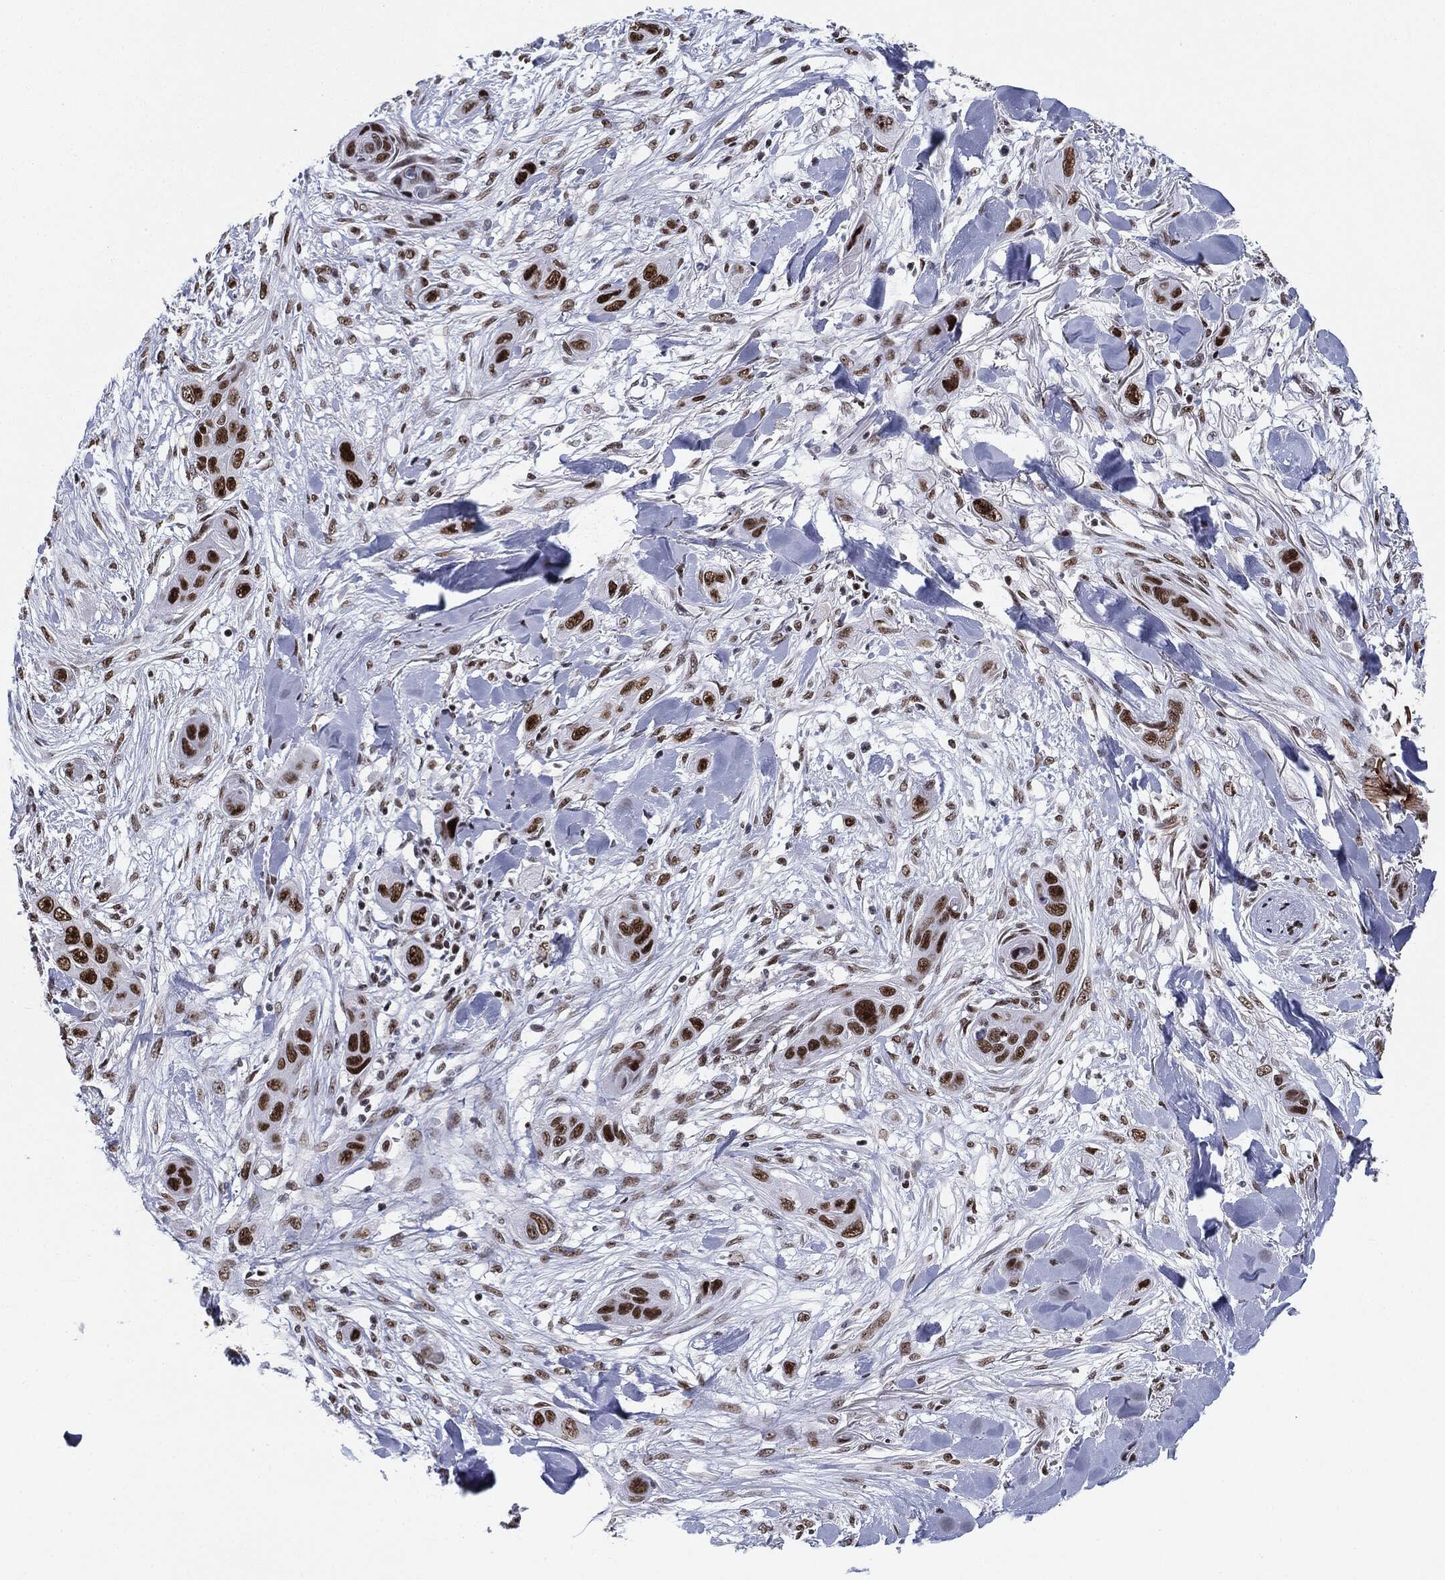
{"staining": {"intensity": "strong", "quantity": ">75%", "location": "nuclear"}, "tissue": "skin cancer", "cell_type": "Tumor cells", "image_type": "cancer", "snomed": [{"axis": "morphology", "description": "Squamous cell carcinoma, NOS"}, {"axis": "topography", "description": "Skin"}], "caption": "The immunohistochemical stain labels strong nuclear positivity in tumor cells of skin cancer (squamous cell carcinoma) tissue.", "gene": "MDC1", "patient": {"sex": "male", "age": 78}}